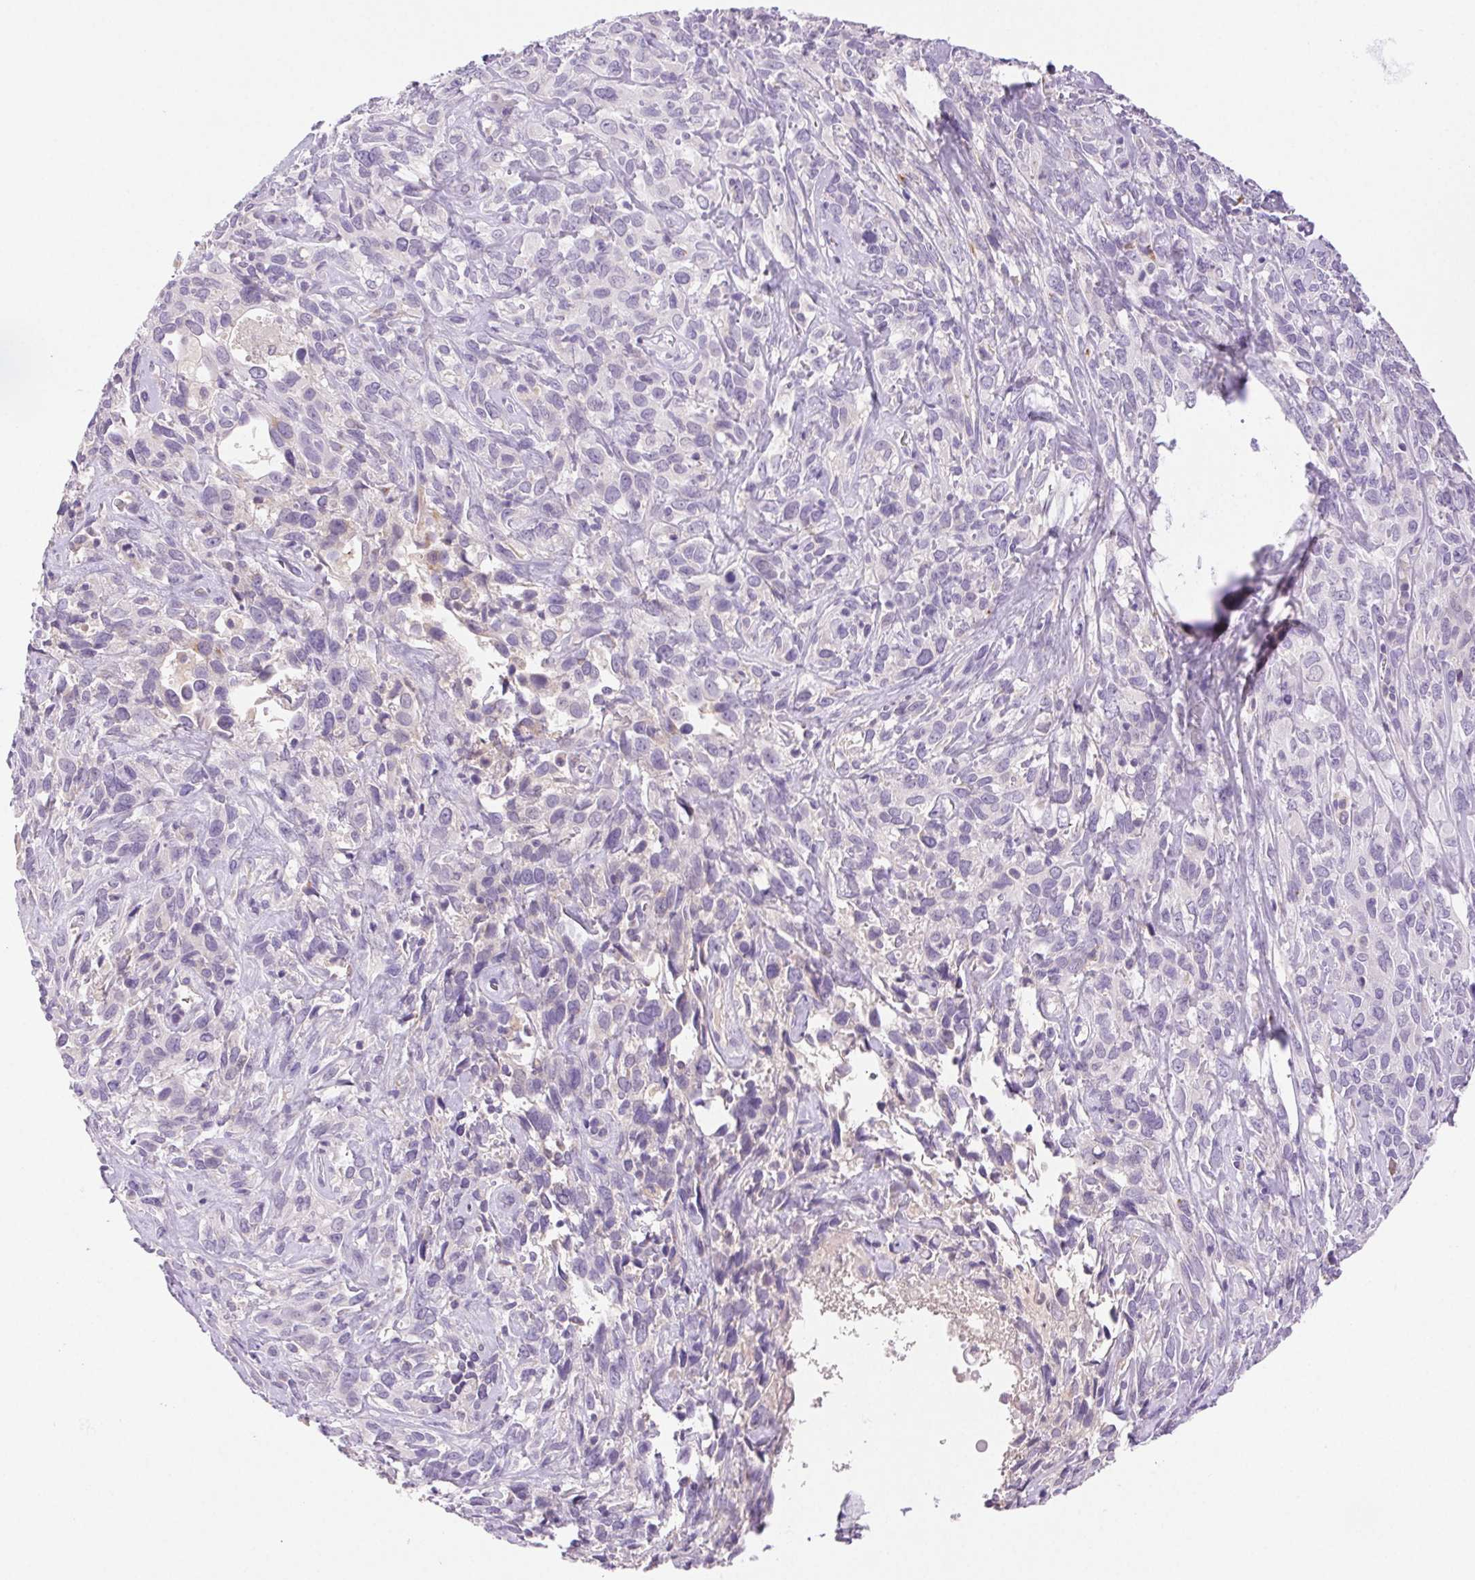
{"staining": {"intensity": "negative", "quantity": "none", "location": "none"}, "tissue": "cervical cancer", "cell_type": "Tumor cells", "image_type": "cancer", "snomed": [{"axis": "morphology", "description": "Normal tissue, NOS"}, {"axis": "morphology", "description": "Squamous cell carcinoma, NOS"}, {"axis": "topography", "description": "Cervix"}], "caption": "Tumor cells show no significant protein expression in cervical cancer.", "gene": "ARHGAP11B", "patient": {"sex": "female", "age": 51}}